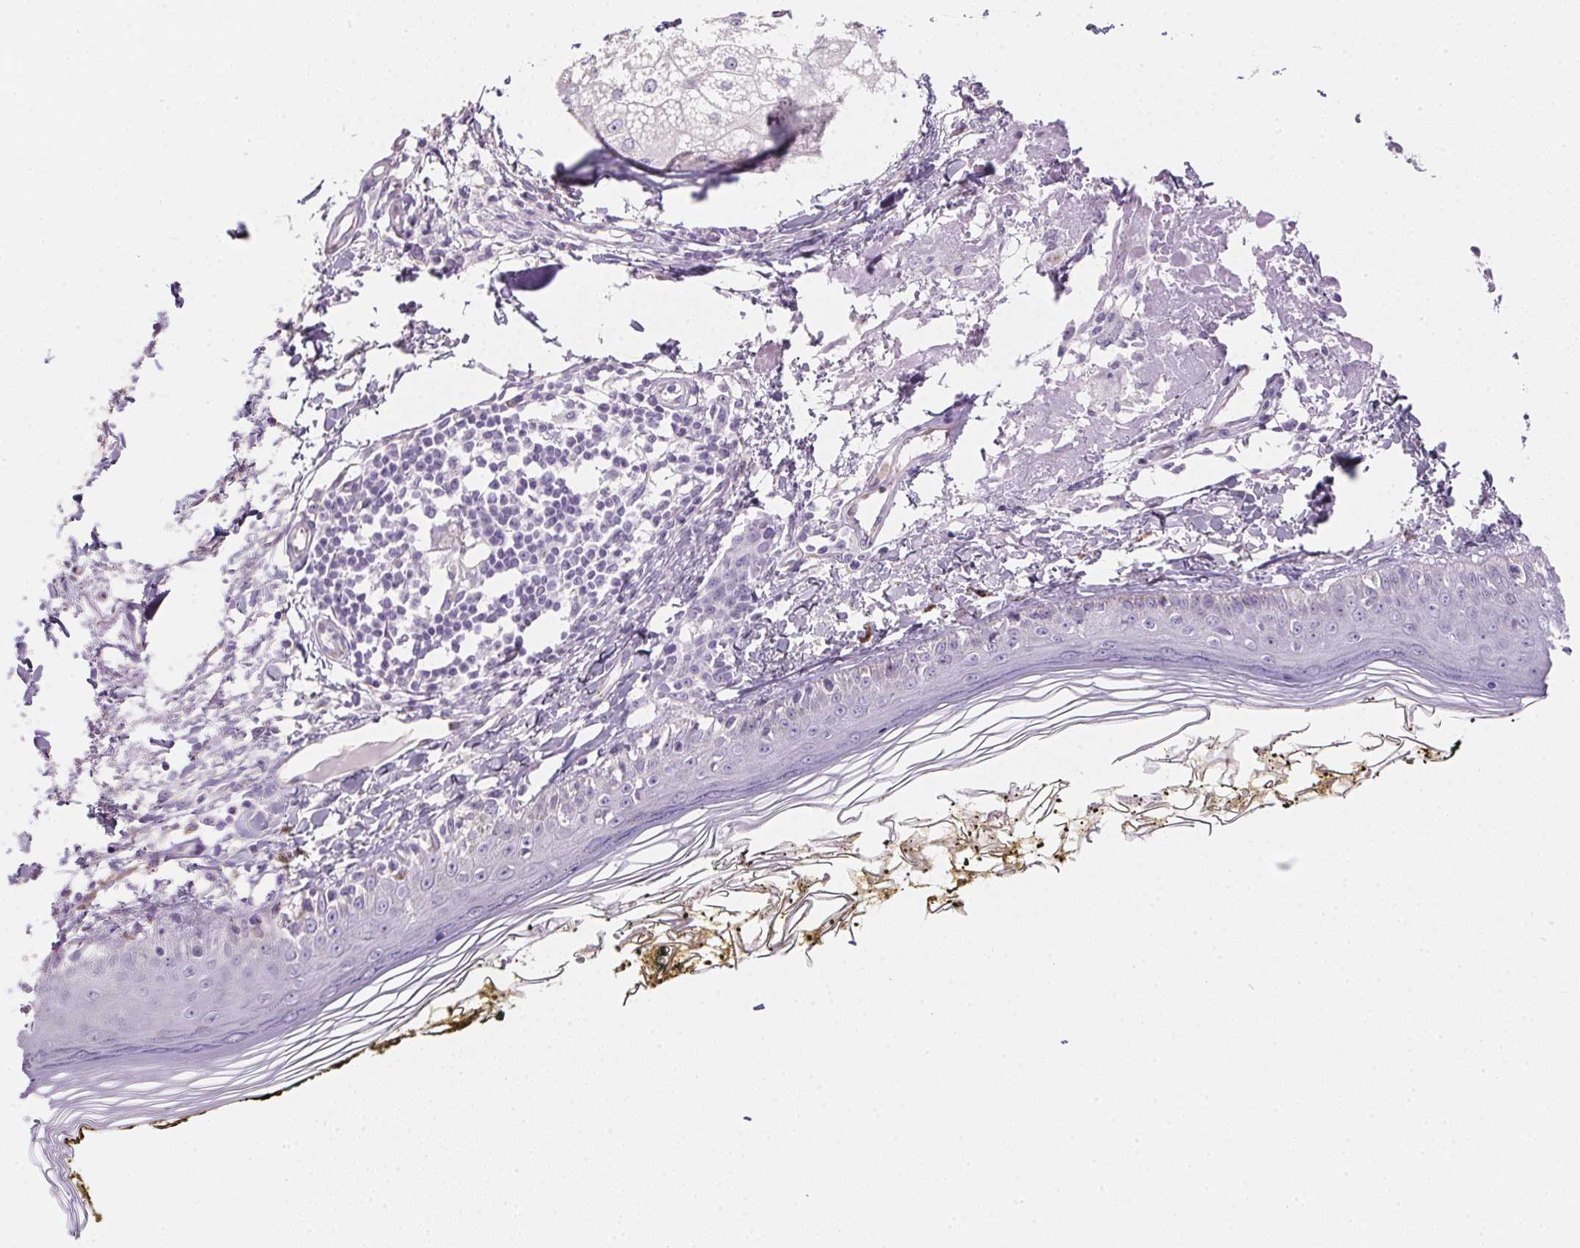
{"staining": {"intensity": "negative", "quantity": "none", "location": "none"}, "tissue": "skin", "cell_type": "Fibroblasts", "image_type": "normal", "snomed": [{"axis": "morphology", "description": "Normal tissue, NOS"}, {"axis": "topography", "description": "Skin"}], "caption": "A histopathology image of skin stained for a protein exhibits no brown staining in fibroblasts. (IHC, brightfield microscopy, high magnification).", "gene": "AQP5", "patient": {"sex": "male", "age": 76}}